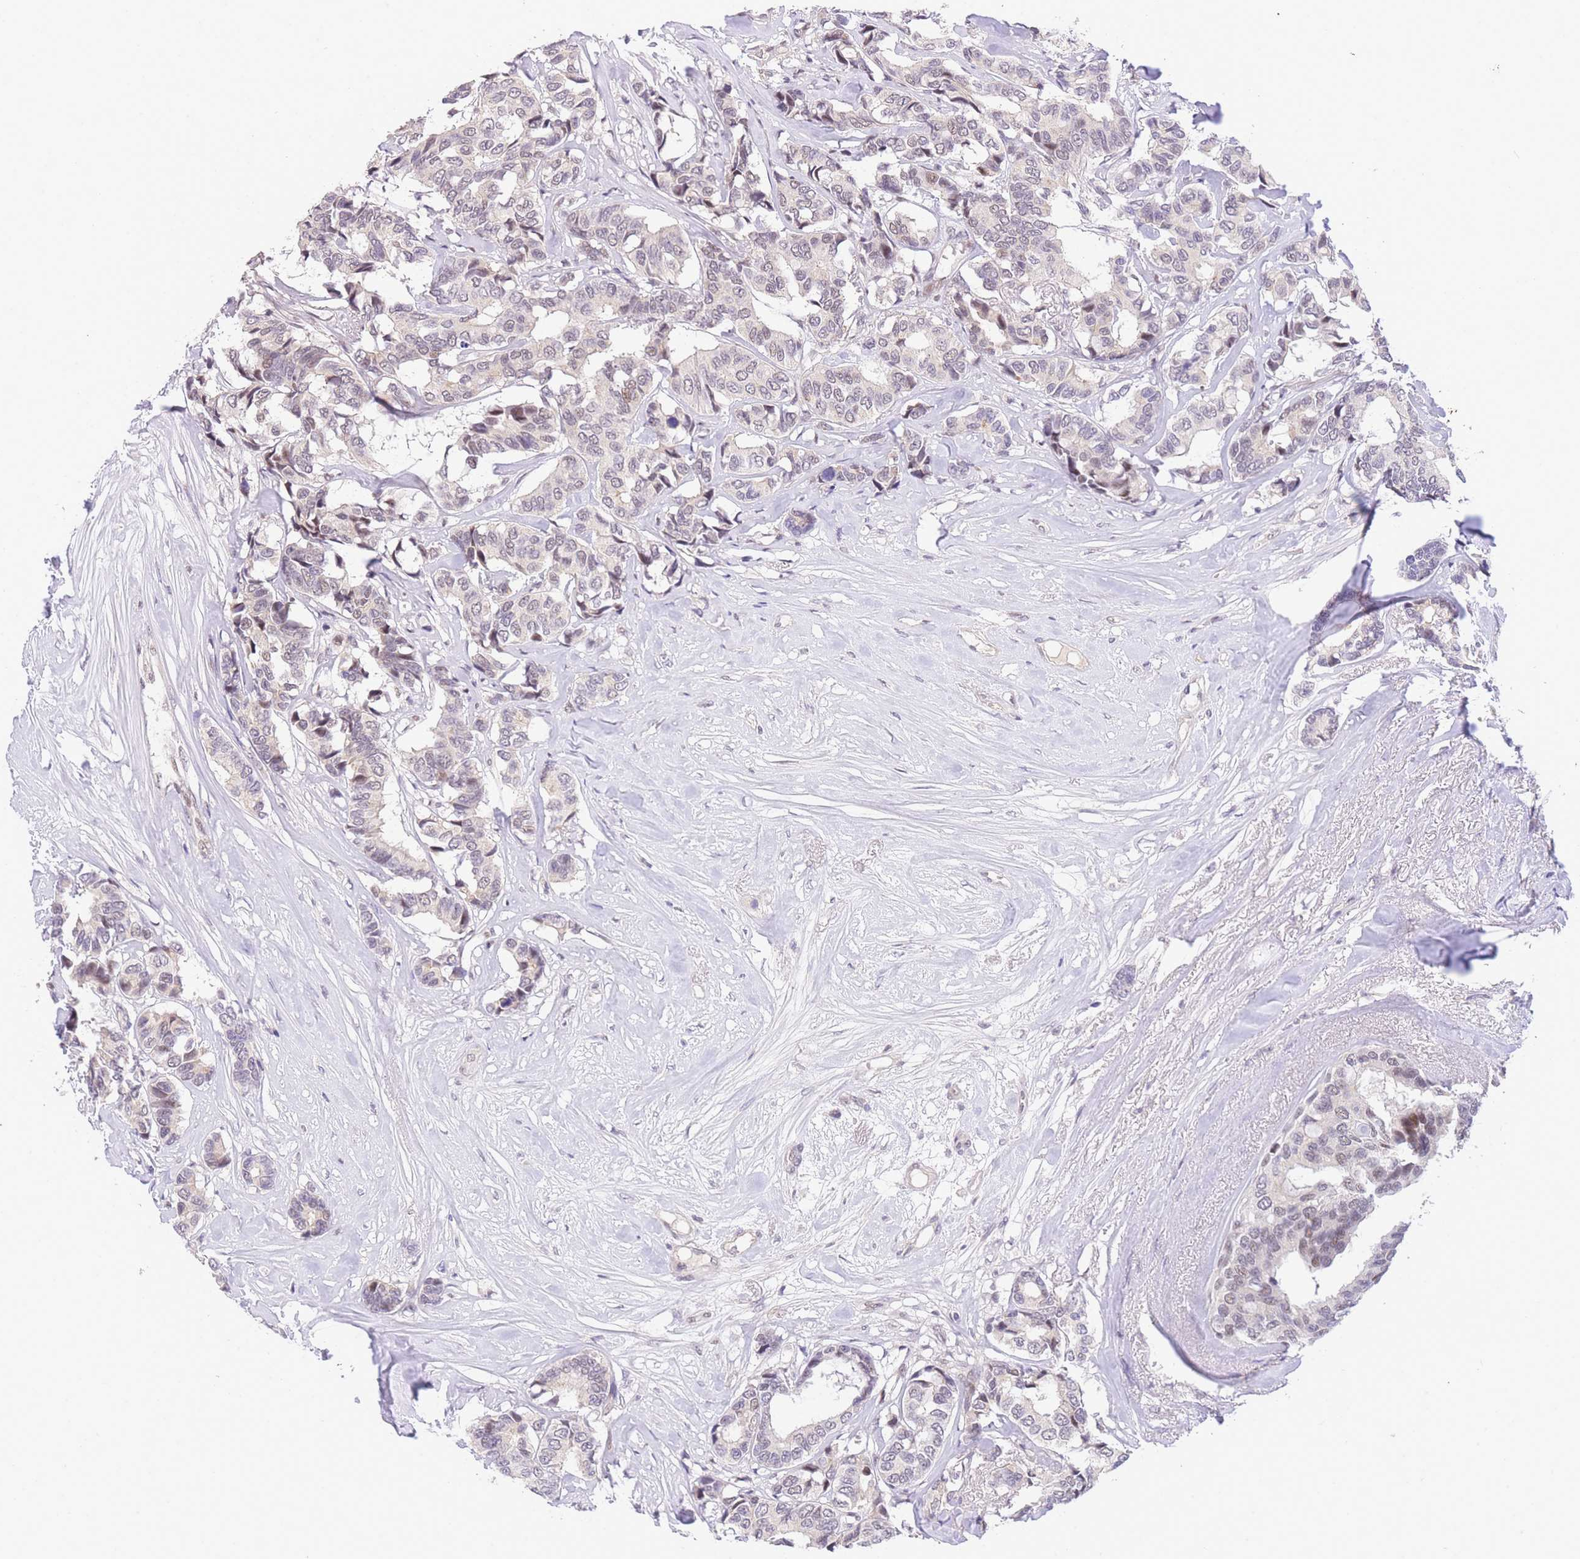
{"staining": {"intensity": "weak", "quantity": "25%-75%", "location": "nuclear"}, "tissue": "breast cancer", "cell_type": "Tumor cells", "image_type": "cancer", "snomed": [{"axis": "morphology", "description": "Duct carcinoma"}, {"axis": "topography", "description": "Breast"}], "caption": "A low amount of weak nuclear positivity is identified in about 25%-75% of tumor cells in infiltrating ductal carcinoma (breast) tissue. (Brightfield microscopy of DAB IHC at high magnification).", "gene": "SLC35F2", "patient": {"sex": "female", "age": 87}}